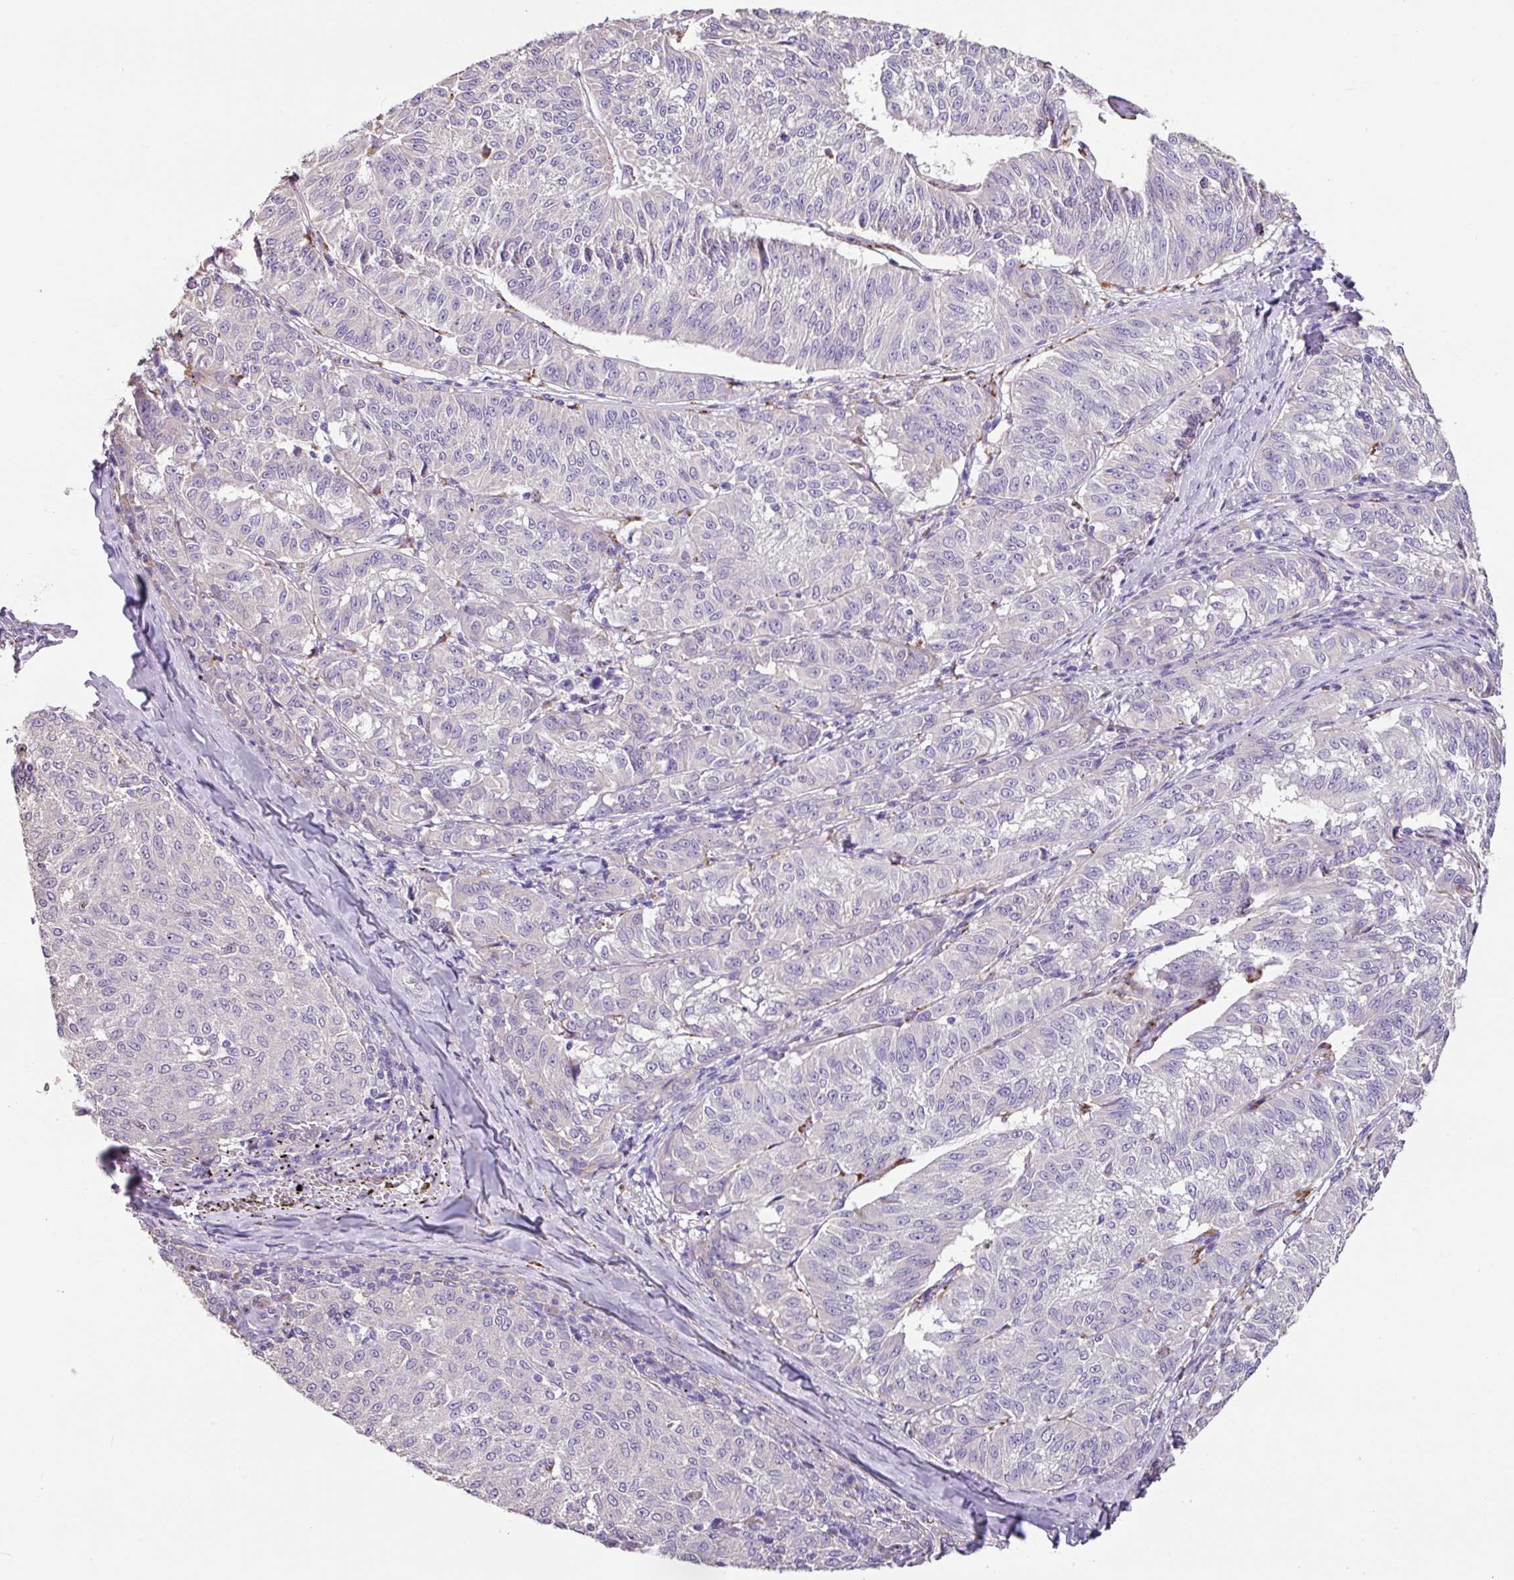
{"staining": {"intensity": "negative", "quantity": "none", "location": "none"}, "tissue": "melanoma", "cell_type": "Tumor cells", "image_type": "cancer", "snomed": [{"axis": "morphology", "description": "Malignant melanoma, NOS"}, {"axis": "topography", "description": "Skin"}], "caption": "Immunohistochemistry (IHC) of human melanoma reveals no expression in tumor cells. (DAB immunohistochemistry (IHC) with hematoxylin counter stain).", "gene": "ZG16", "patient": {"sex": "female", "age": 72}}